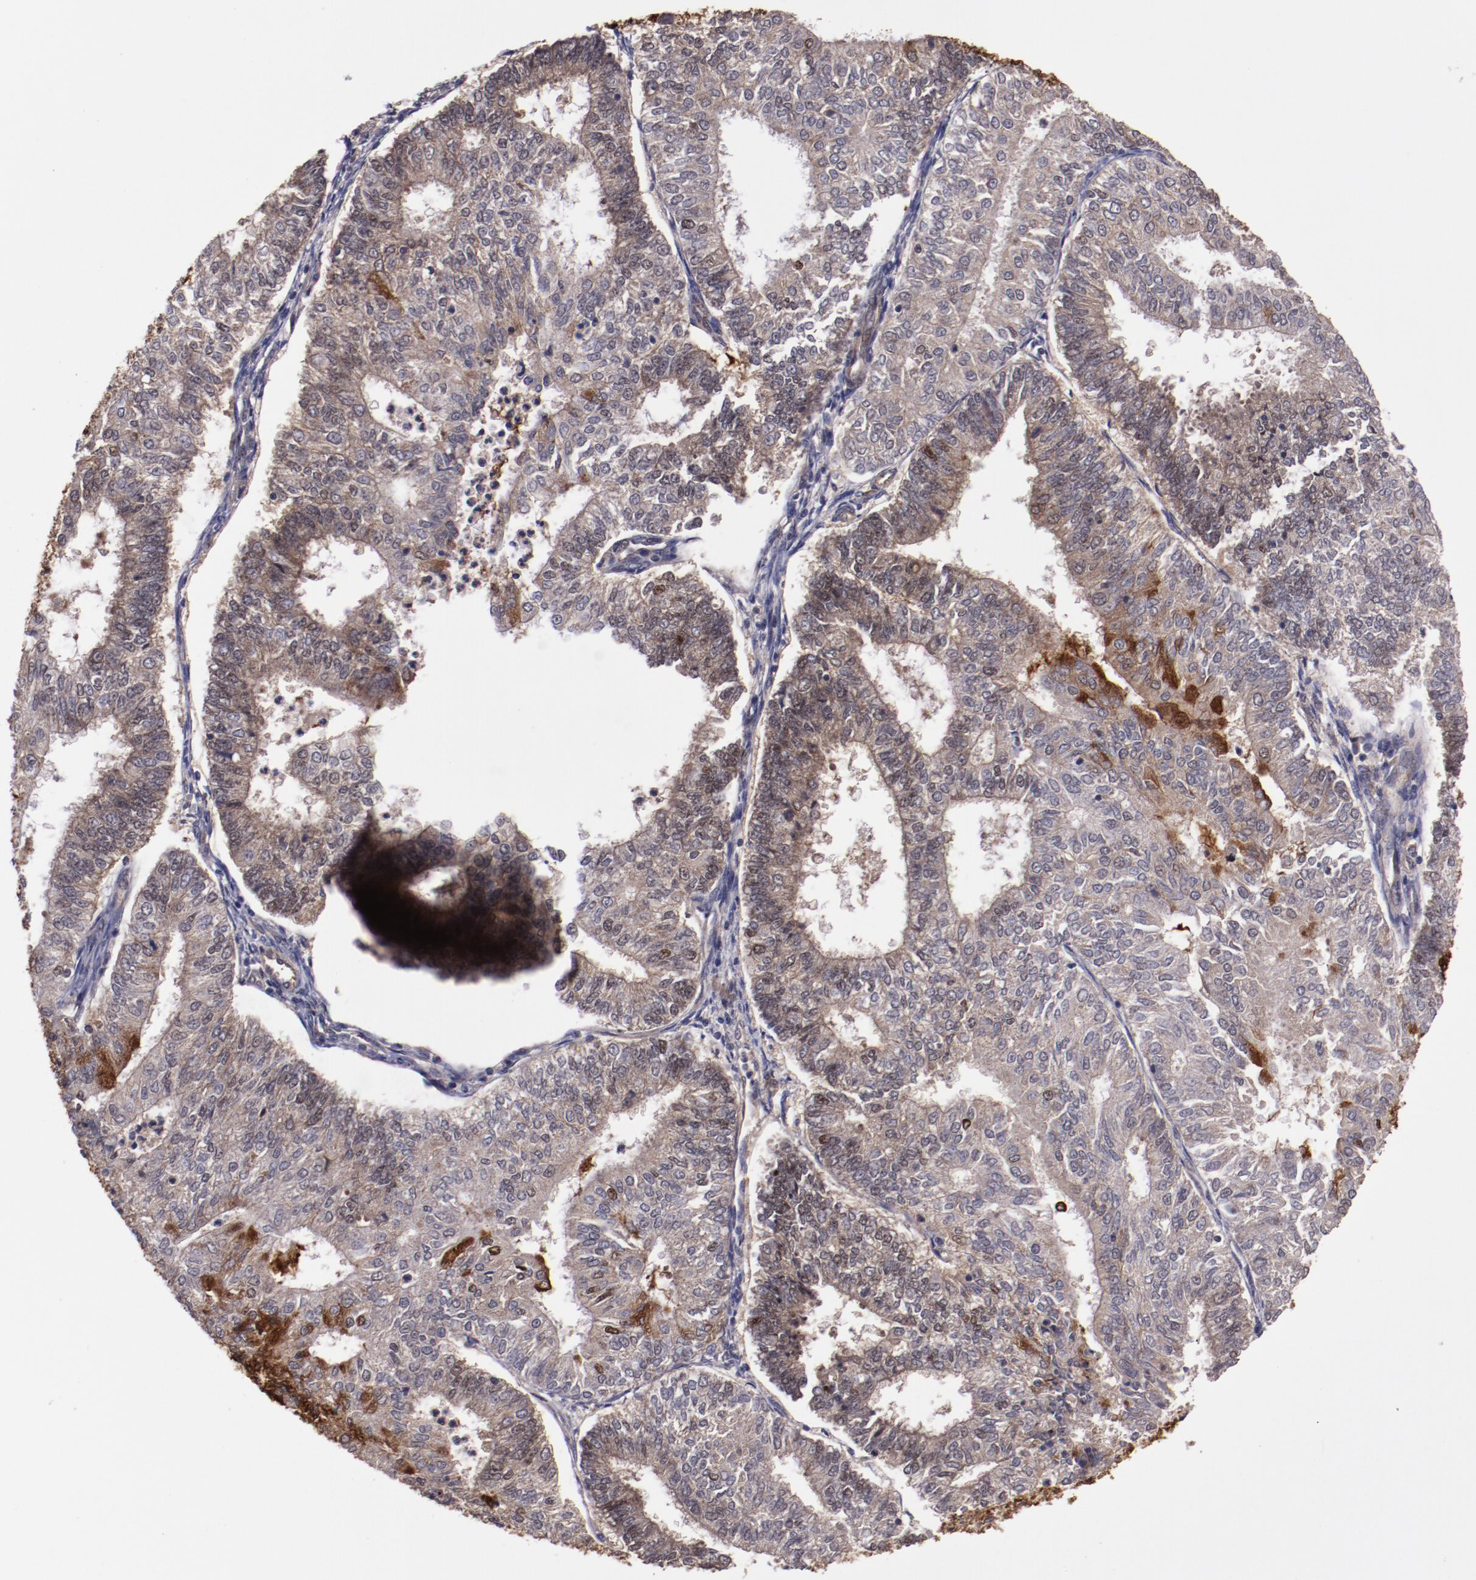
{"staining": {"intensity": "moderate", "quantity": "<25%", "location": "cytoplasmic/membranous"}, "tissue": "endometrial cancer", "cell_type": "Tumor cells", "image_type": "cancer", "snomed": [{"axis": "morphology", "description": "Adenocarcinoma, NOS"}, {"axis": "topography", "description": "Endometrium"}], "caption": "Immunohistochemistry (IHC) micrograph of adenocarcinoma (endometrial) stained for a protein (brown), which exhibits low levels of moderate cytoplasmic/membranous positivity in approximately <25% of tumor cells.", "gene": "FTSJ1", "patient": {"sex": "female", "age": 59}}